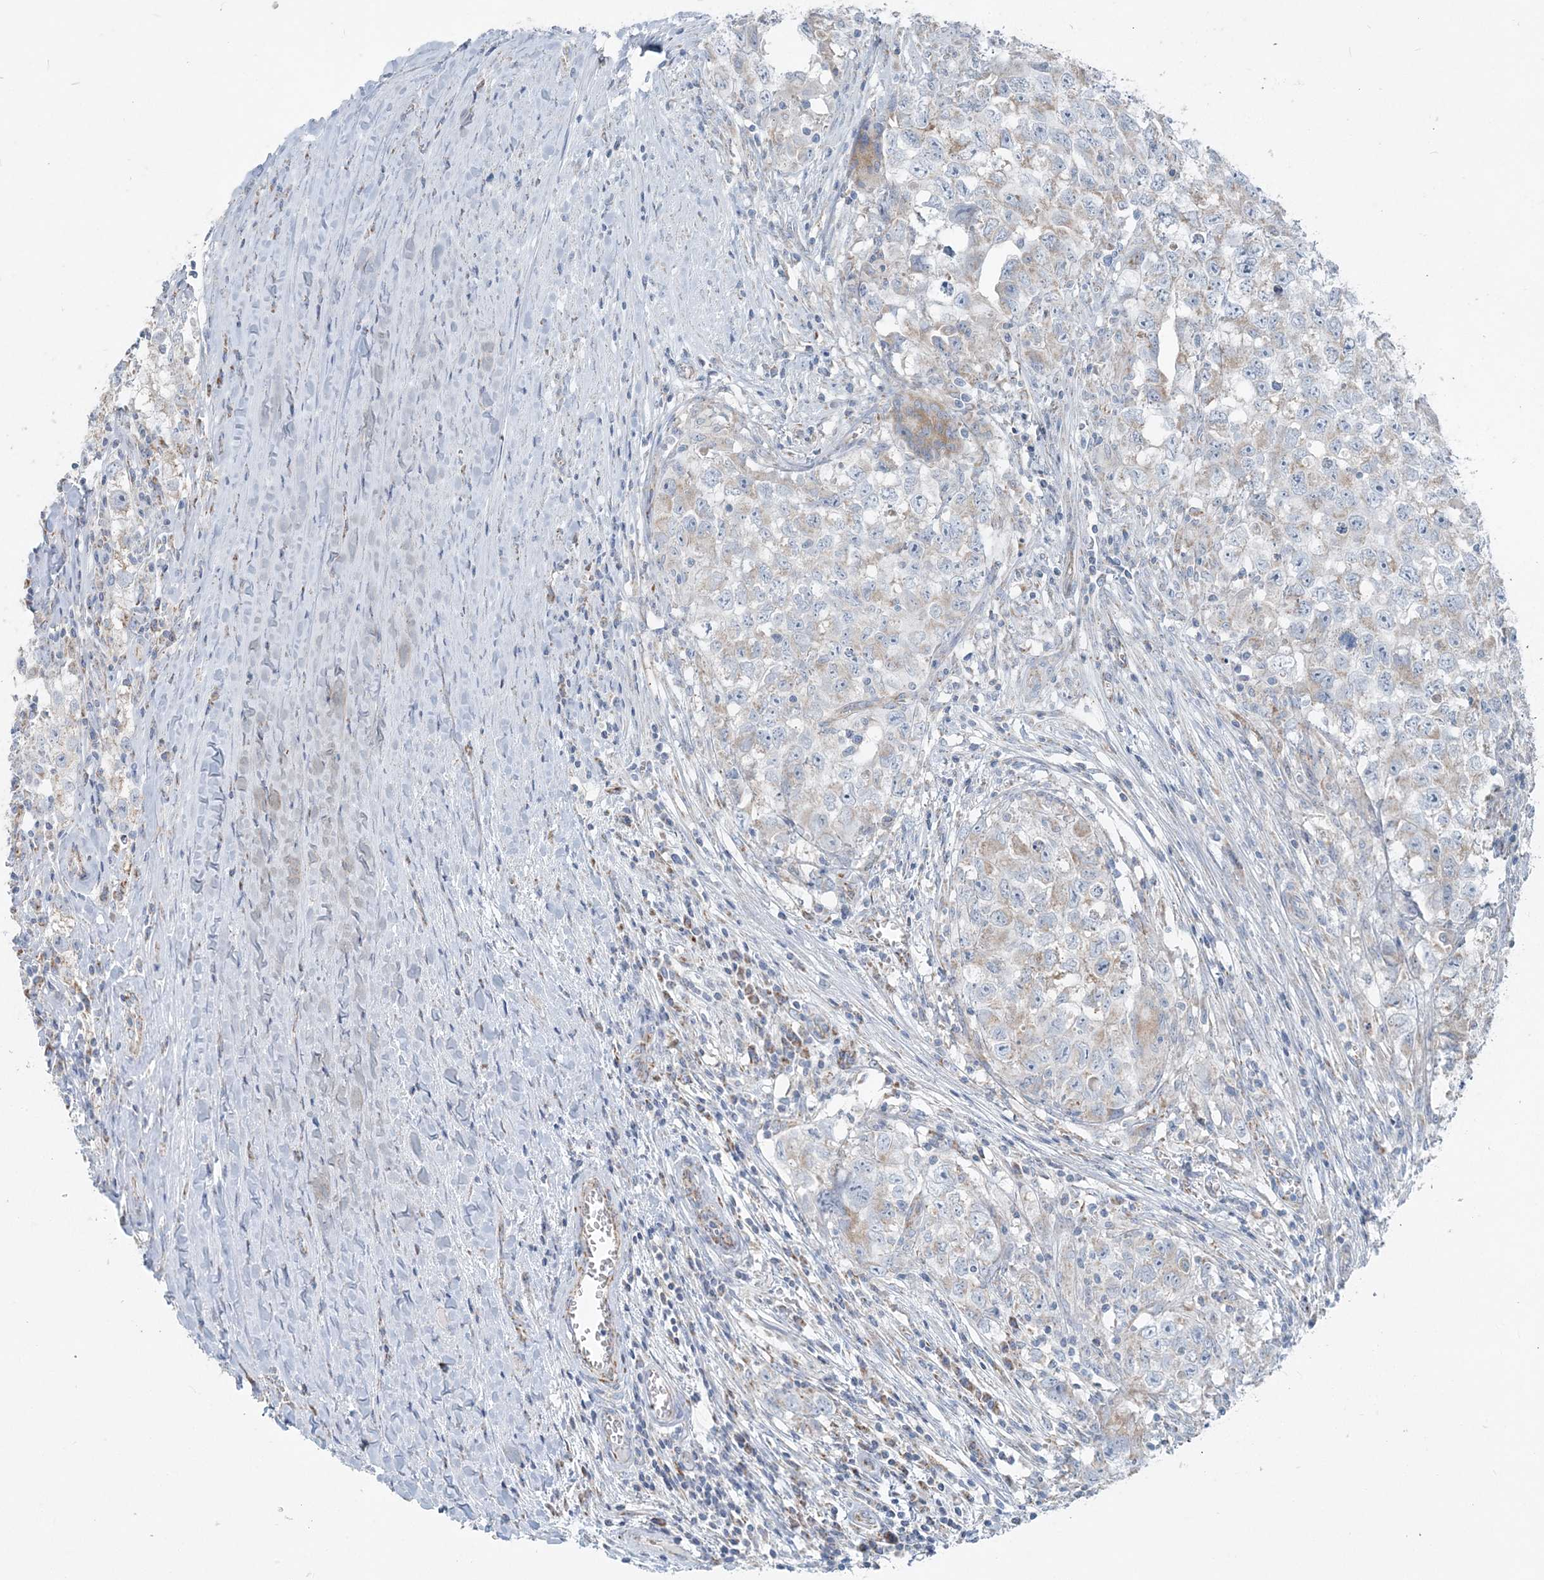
{"staining": {"intensity": "weak", "quantity": "<25%", "location": "cytoplasmic/membranous"}, "tissue": "testis cancer", "cell_type": "Tumor cells", "image_type": "cancer", "snomed": [{"axis": "morphology", "description": "Seminoma, NOS"}, {"axis": "morphology", "description": "Carcinoma, Embryonal, NOS"}, {"axis": "topography", "description": "Testis"}], "caption": "Immunohistochemical staining of human testis seminoma shows no significant expression in tumor cells.", "gene": "PCCB", "patient": {"sex": "male", "age": 43}}